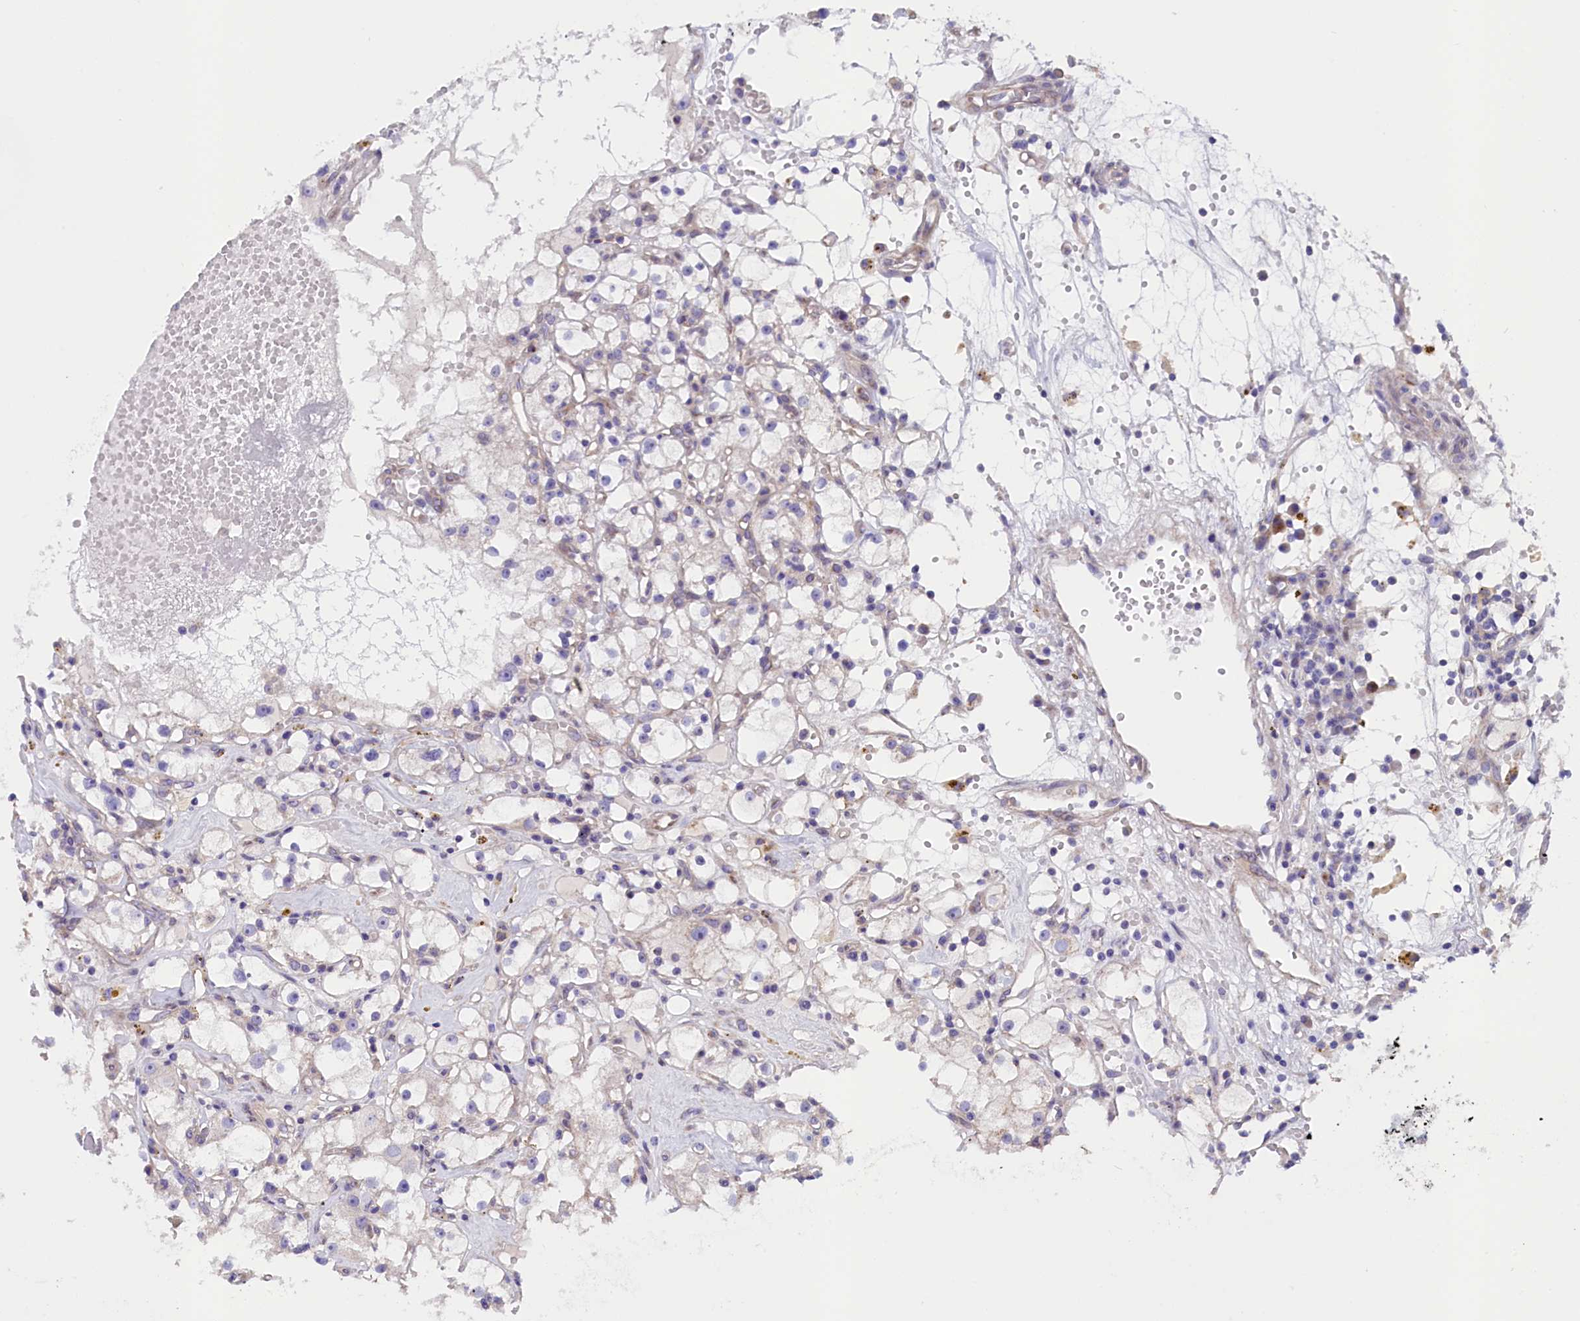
{"staining": {"intensity": "negative", "quantity": "none", "location": "none"}, "tissue": "renal cancer", "cell_type": "Tumor cells", "image_type": "cancer", "snomed": [{"axis": "morphology", "description": "Adenocarcinoma, NOS"}, {"axis": "topography", "description": "Kidney"}], "caption": "High magnification brightfield microscopy of renal adenocarcinoma stained with DAB (brown) and counterstained with hematoxylin (blue): tumor cells show no significant positivity. (DAB (3,3'-diaminobenzidine) immunohistochemistry (IHC) with hematoxylin counter stain).", "gene": "GPR108", "patient": {"sex": "male", "age": 56}}